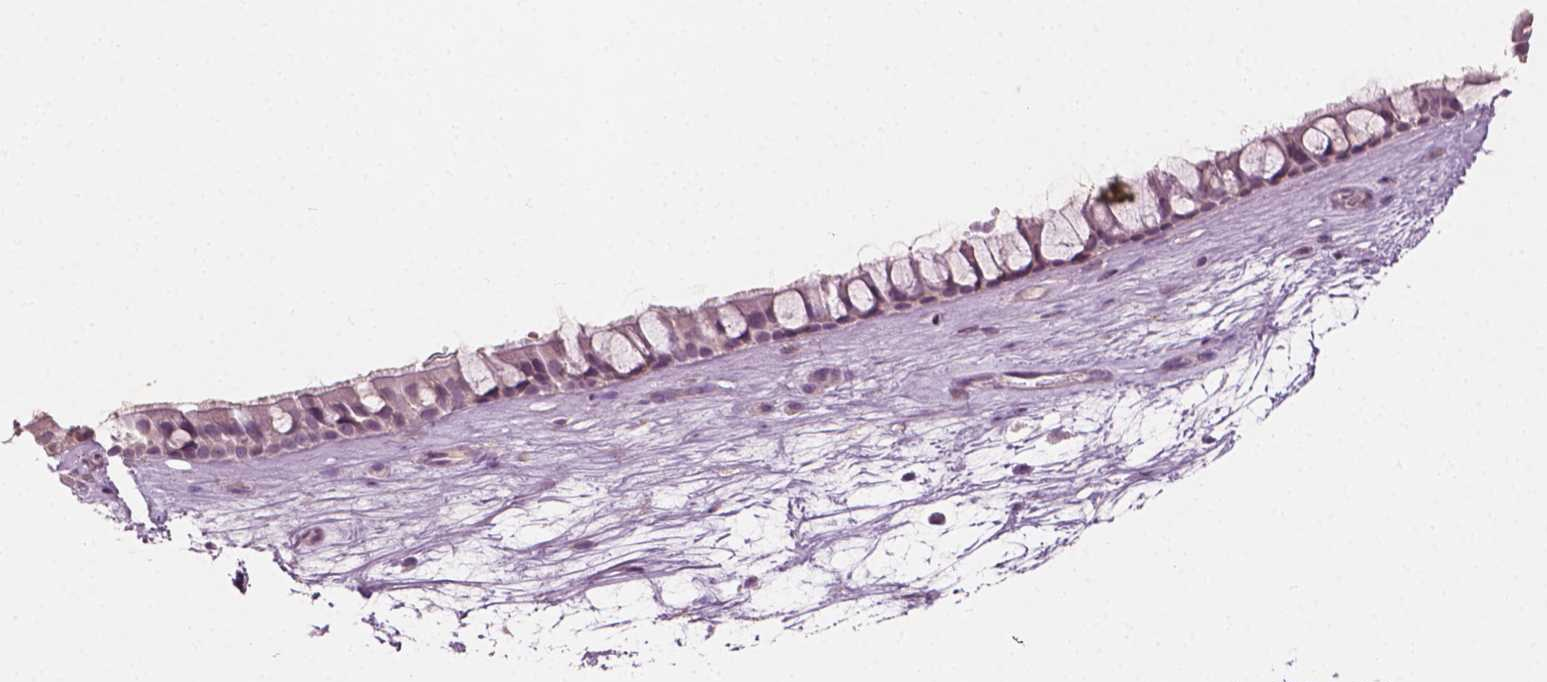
{"staining": {"intensity": "weak", "quantity": "25%-75%", "location": "nuclear"}, "tissue": "nasopharynx", "cell_type": "Respiratory epithelial cells", "image_type": "normal", "snomed": [{"axis": "morphology", "description": "Normal tissue, NOS"}, {"axis": "topography", "description": "Nasopharynx"}], "caption": "Protein staining of normal nasopharynx reveals weak nuclear positivity in about 25%-75% of respiratory epithelial cells. Using DAB (brown) and hematoxylin (blue) stains, captured at high magnification using brightfield microscopy.", "gene": "PLA2R1", "patient": {"sex": "male", "age": 68}}